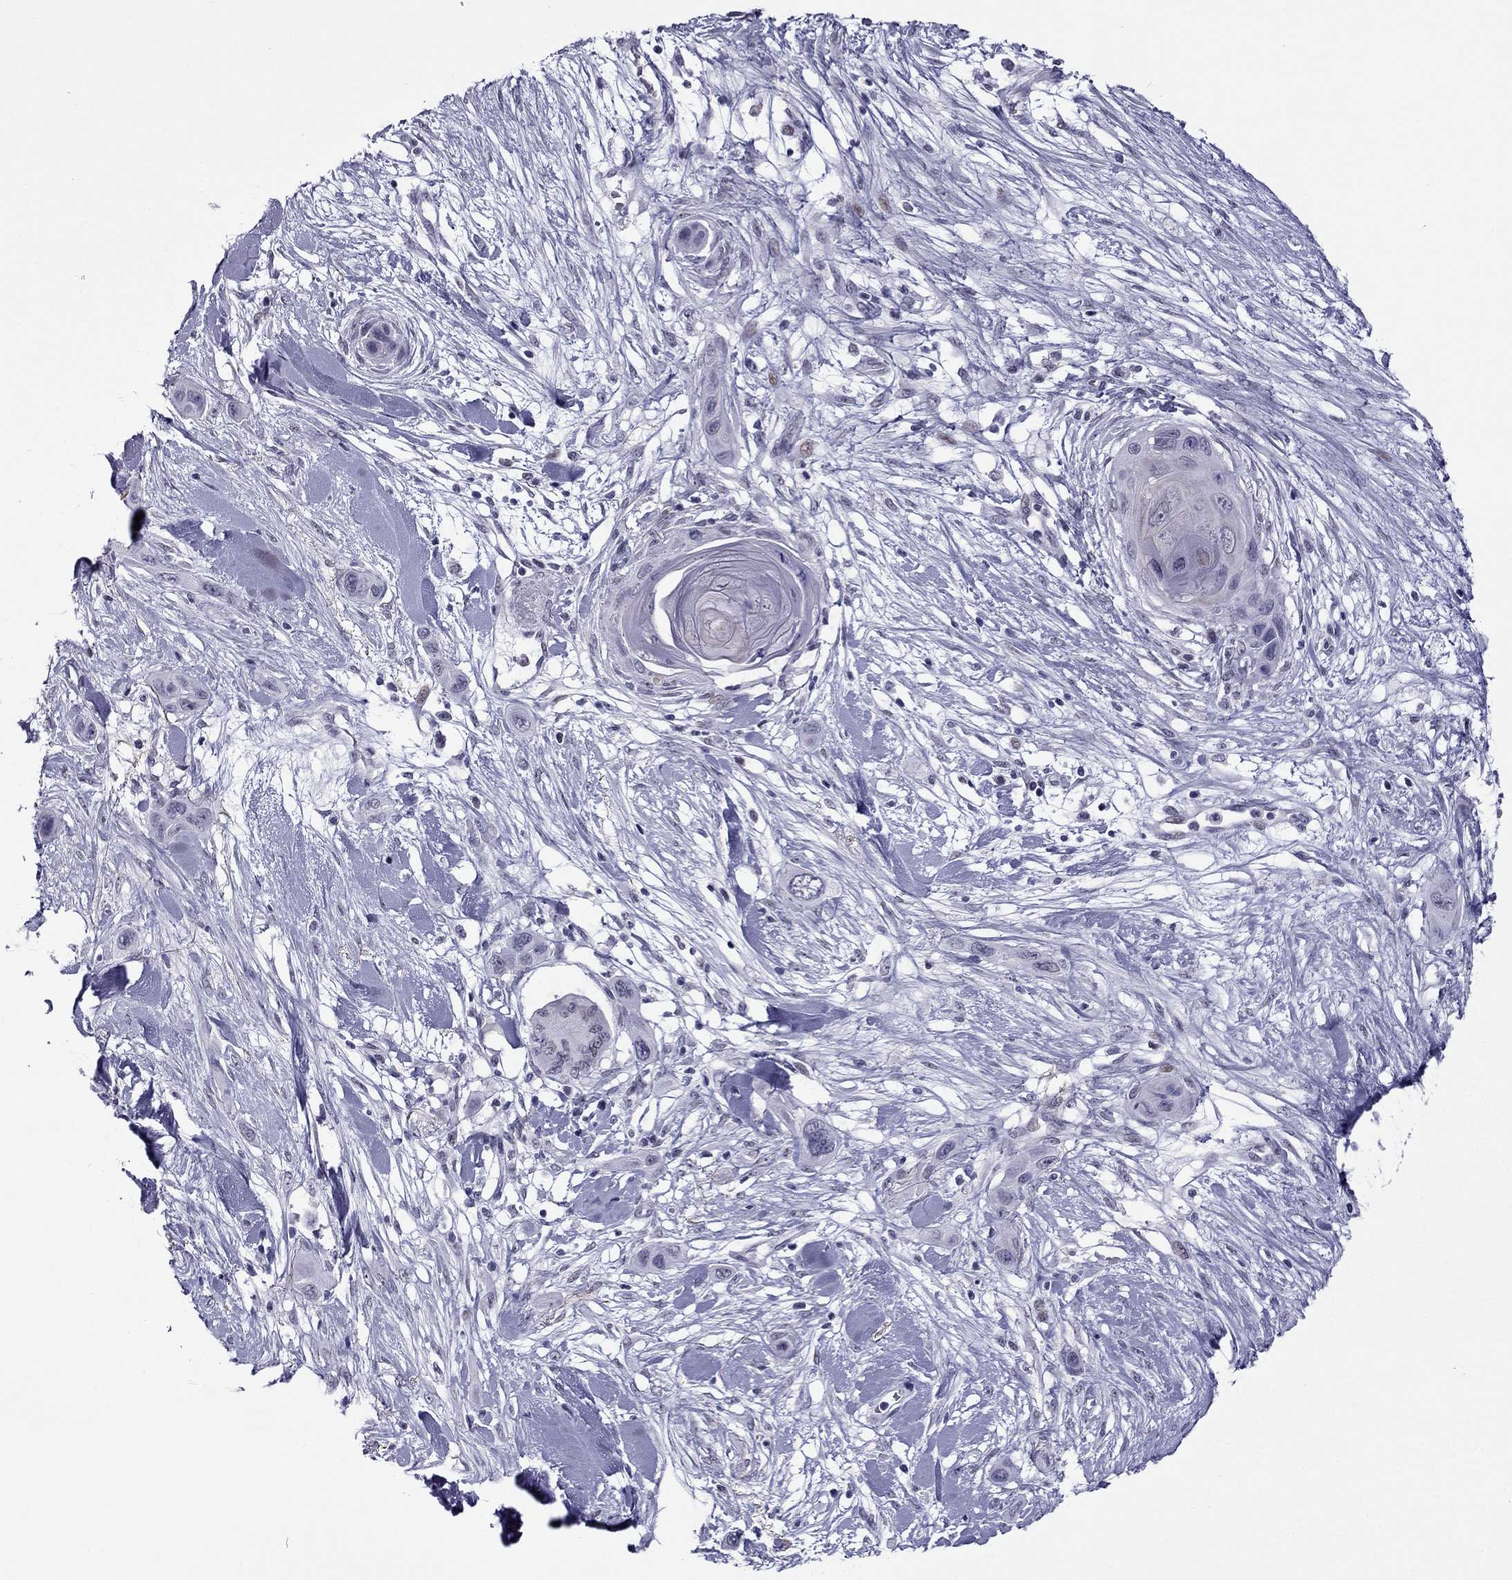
{"staining": {"intensity": "negative", "quantity": "none", "location": "none"}, "tissue": "skin cancer", "cell_type": "Tumor cells", "image_type": "cancer", "snomed": [{"axis": "morphology", "description": "Squamous cell carcinoma, NOS"}, {"axis": "topography", "description": "Skin"}], "caption": "Tumor cells are negative for protein expression in human skin cancer (squamous cell carcinoma).", "gene": "MYLK3", "patient": {"sex": "male", "age": 79}}